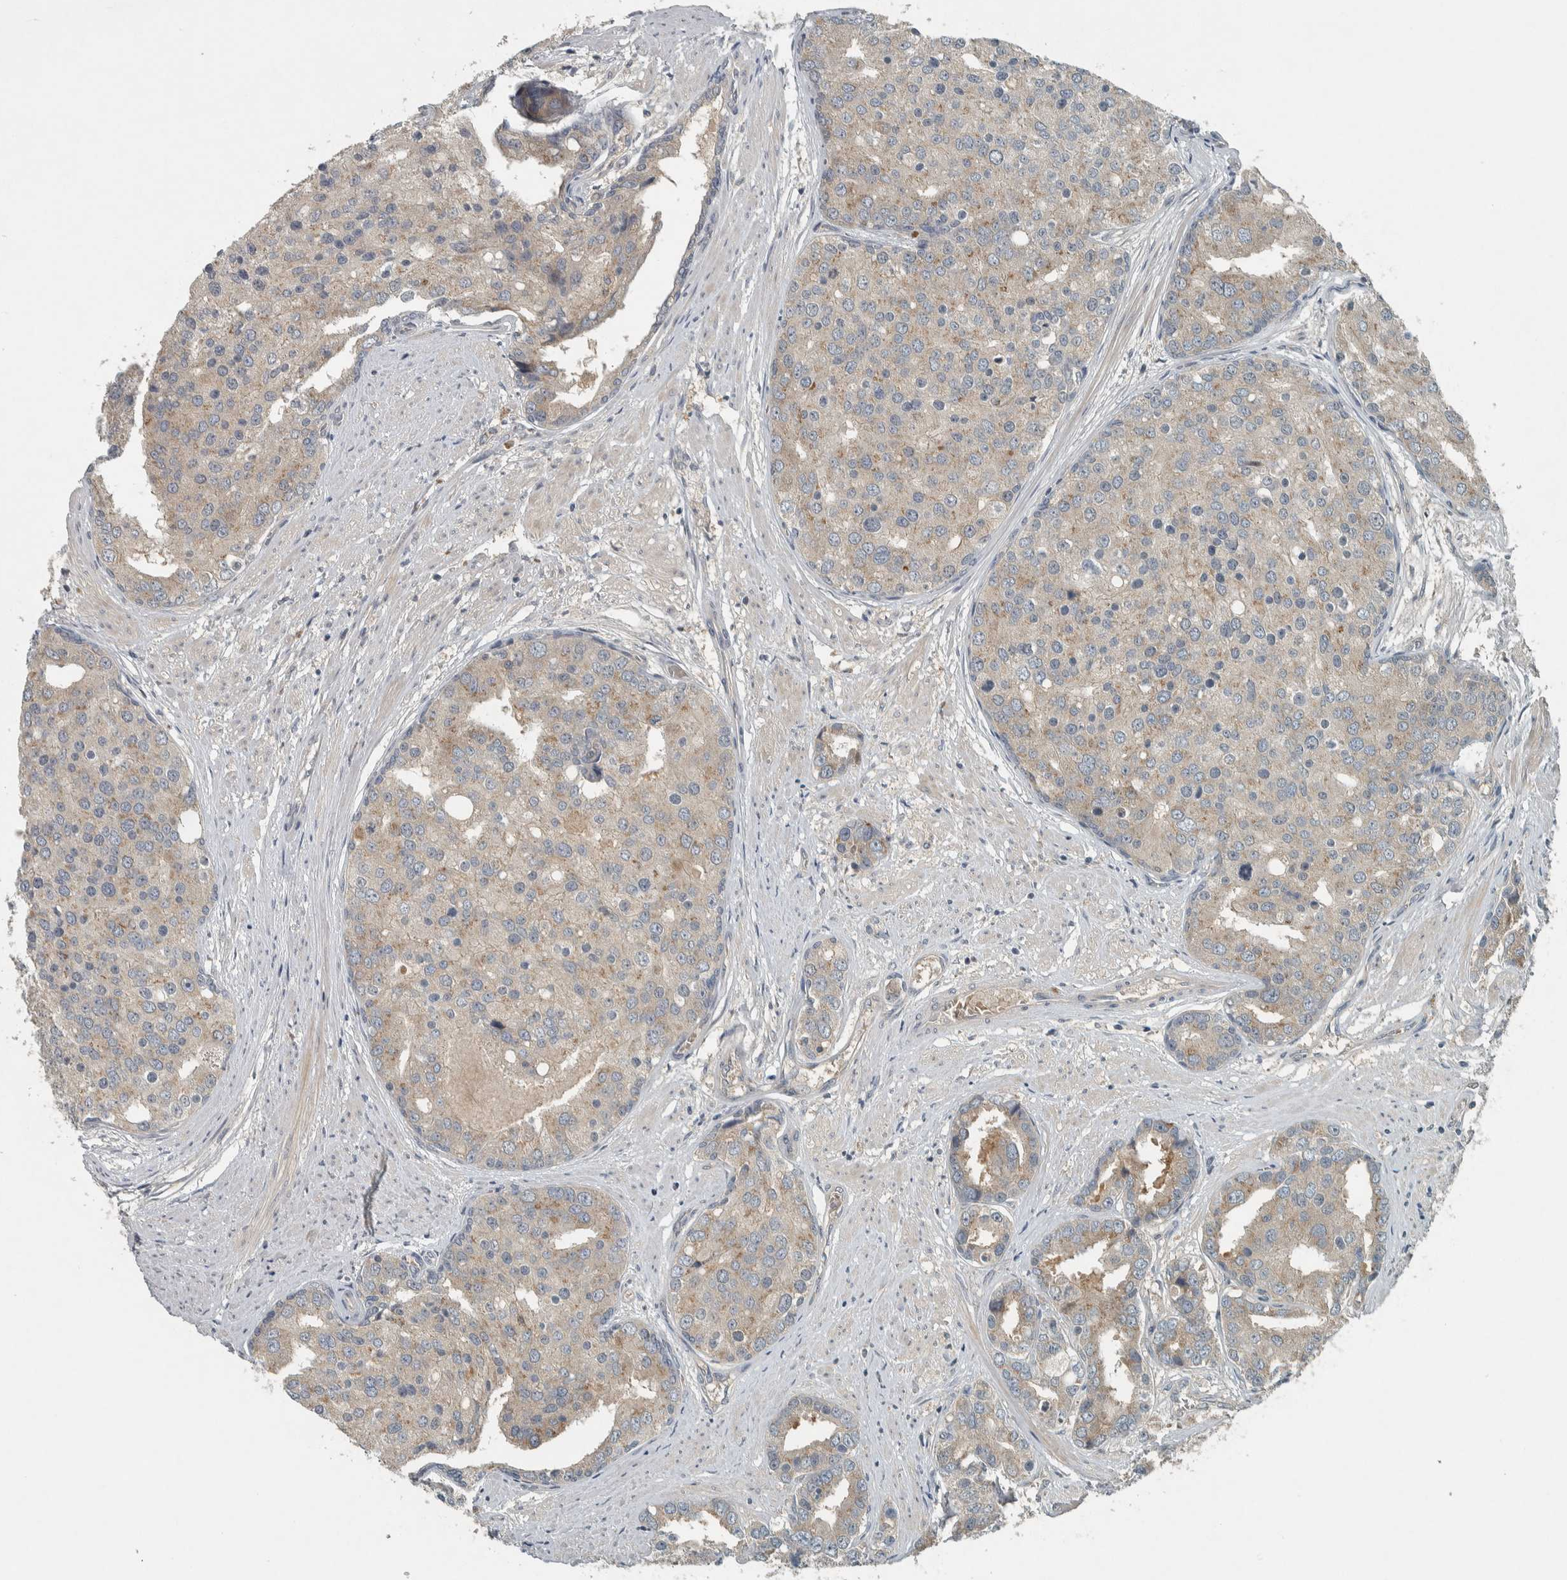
{"staining": {"intensity": "moderate", "quantity": "<25%", "location": "cytoplasmic/membranous"}, "tissue": "prostate cancer", "cell_type": "Tumor cells", "image_type": "cancer", "snomed": [{"axis": "morphology", "description": "Adenocarcinoma, High grade"}, {"axis": "topography", "description": "Prostate"}], "caption": "Immunohistochemical staining of prostate cancer (adenocarcinoma (high-grade)) shows low levels of moderate cytoplasmic/membranous protein positivity in about <25% of tumor cells.", "gene": "CLCN2", "patient": {"sex": "male", "age": 50}}